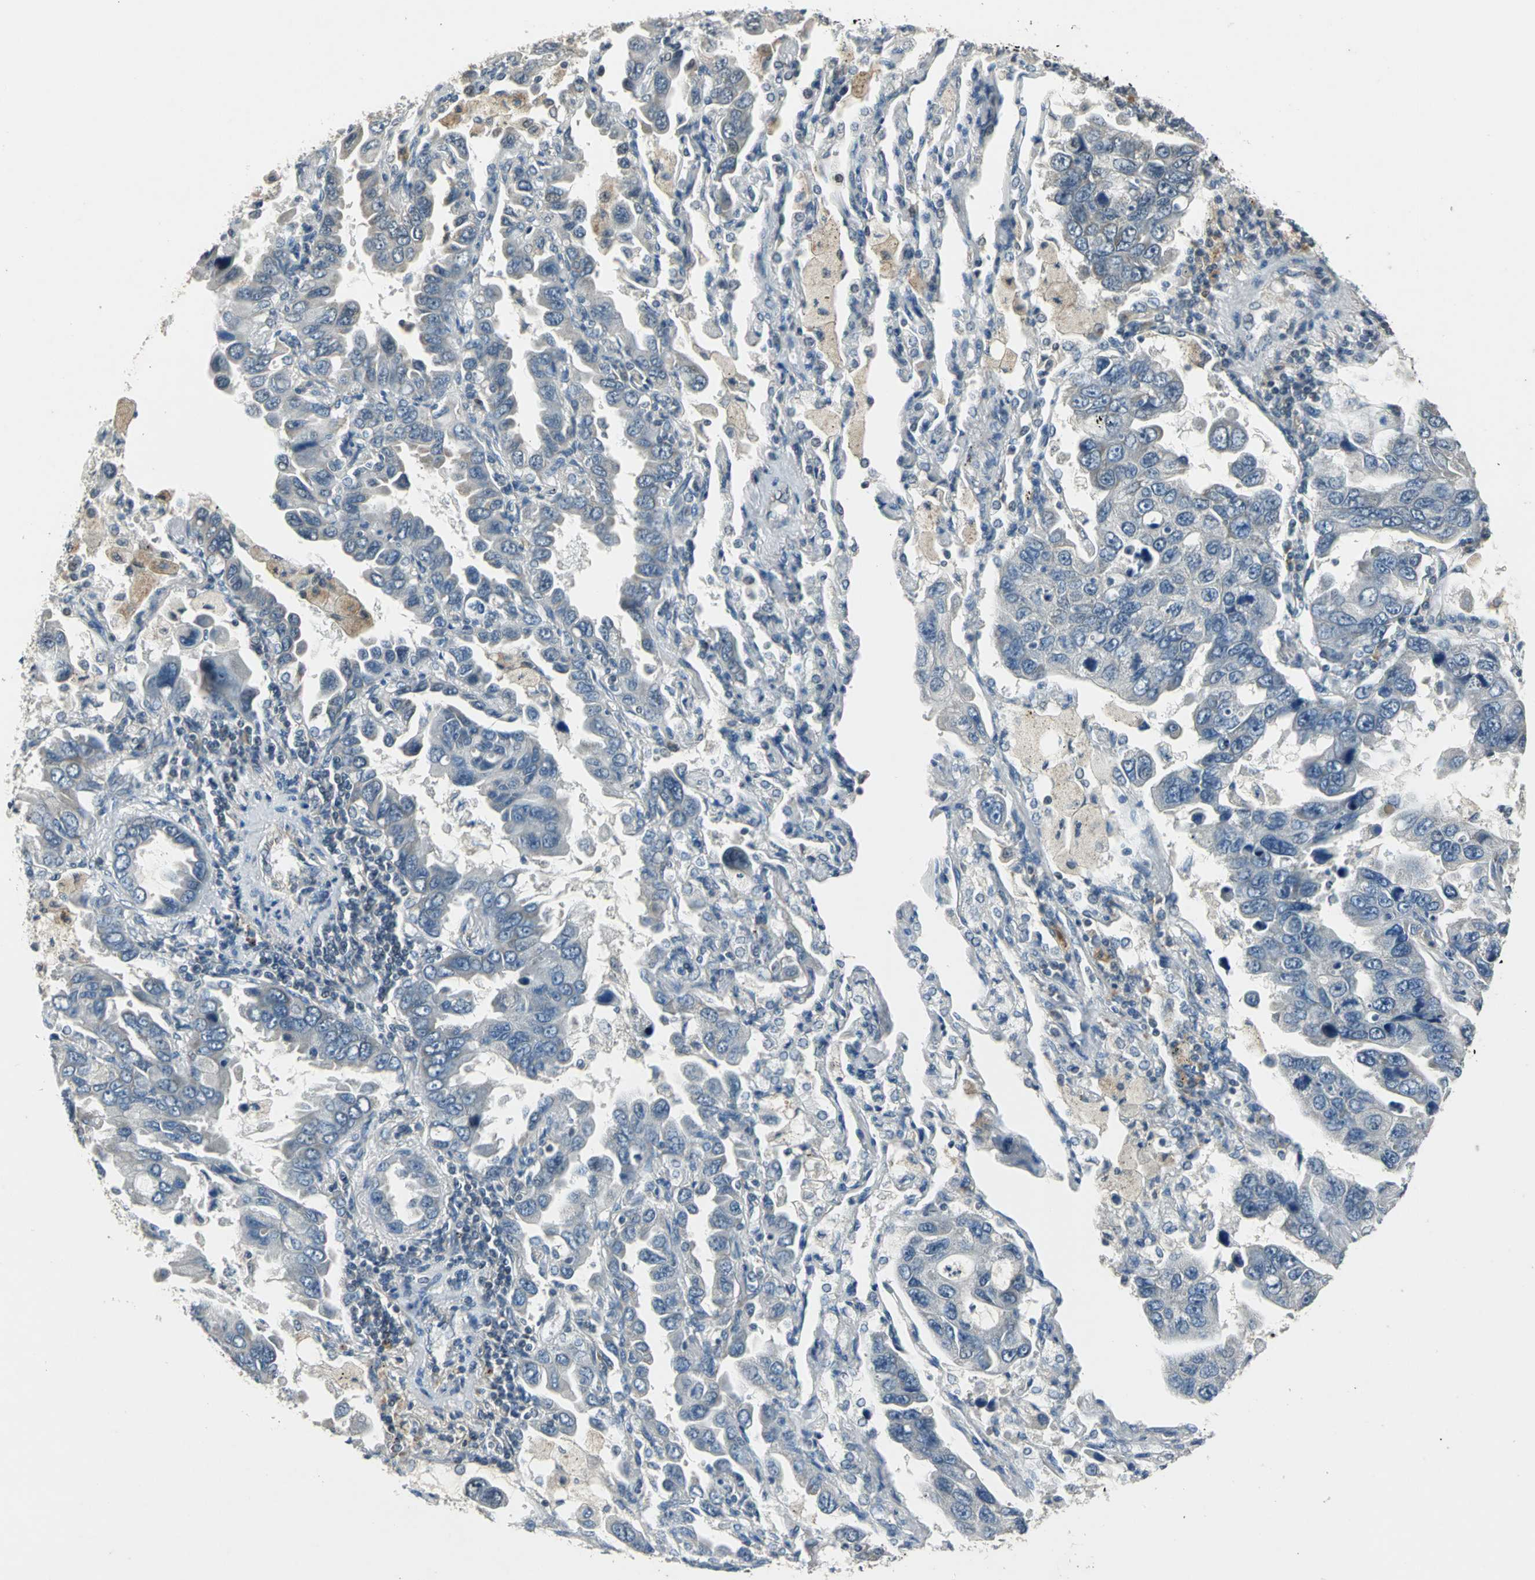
{"staining": {"intensity": "weak", "quantity": "<25%", "location": "cytoplasmic/membranous"}, "tissue": "lung cancer", "cell_type": "Tumor cells", "image_type": "cancer", "snomed": [{"axis": "morphology", "description": "Adenocarcinoma, NOS"}, {"axis": "topography", "description": "Lung"}], "caption": "There is no significant staining in tumor cells of lung adenocarcinoma.", "gene": "JADE3", "patient": {"sex": "male", "age": 64}}